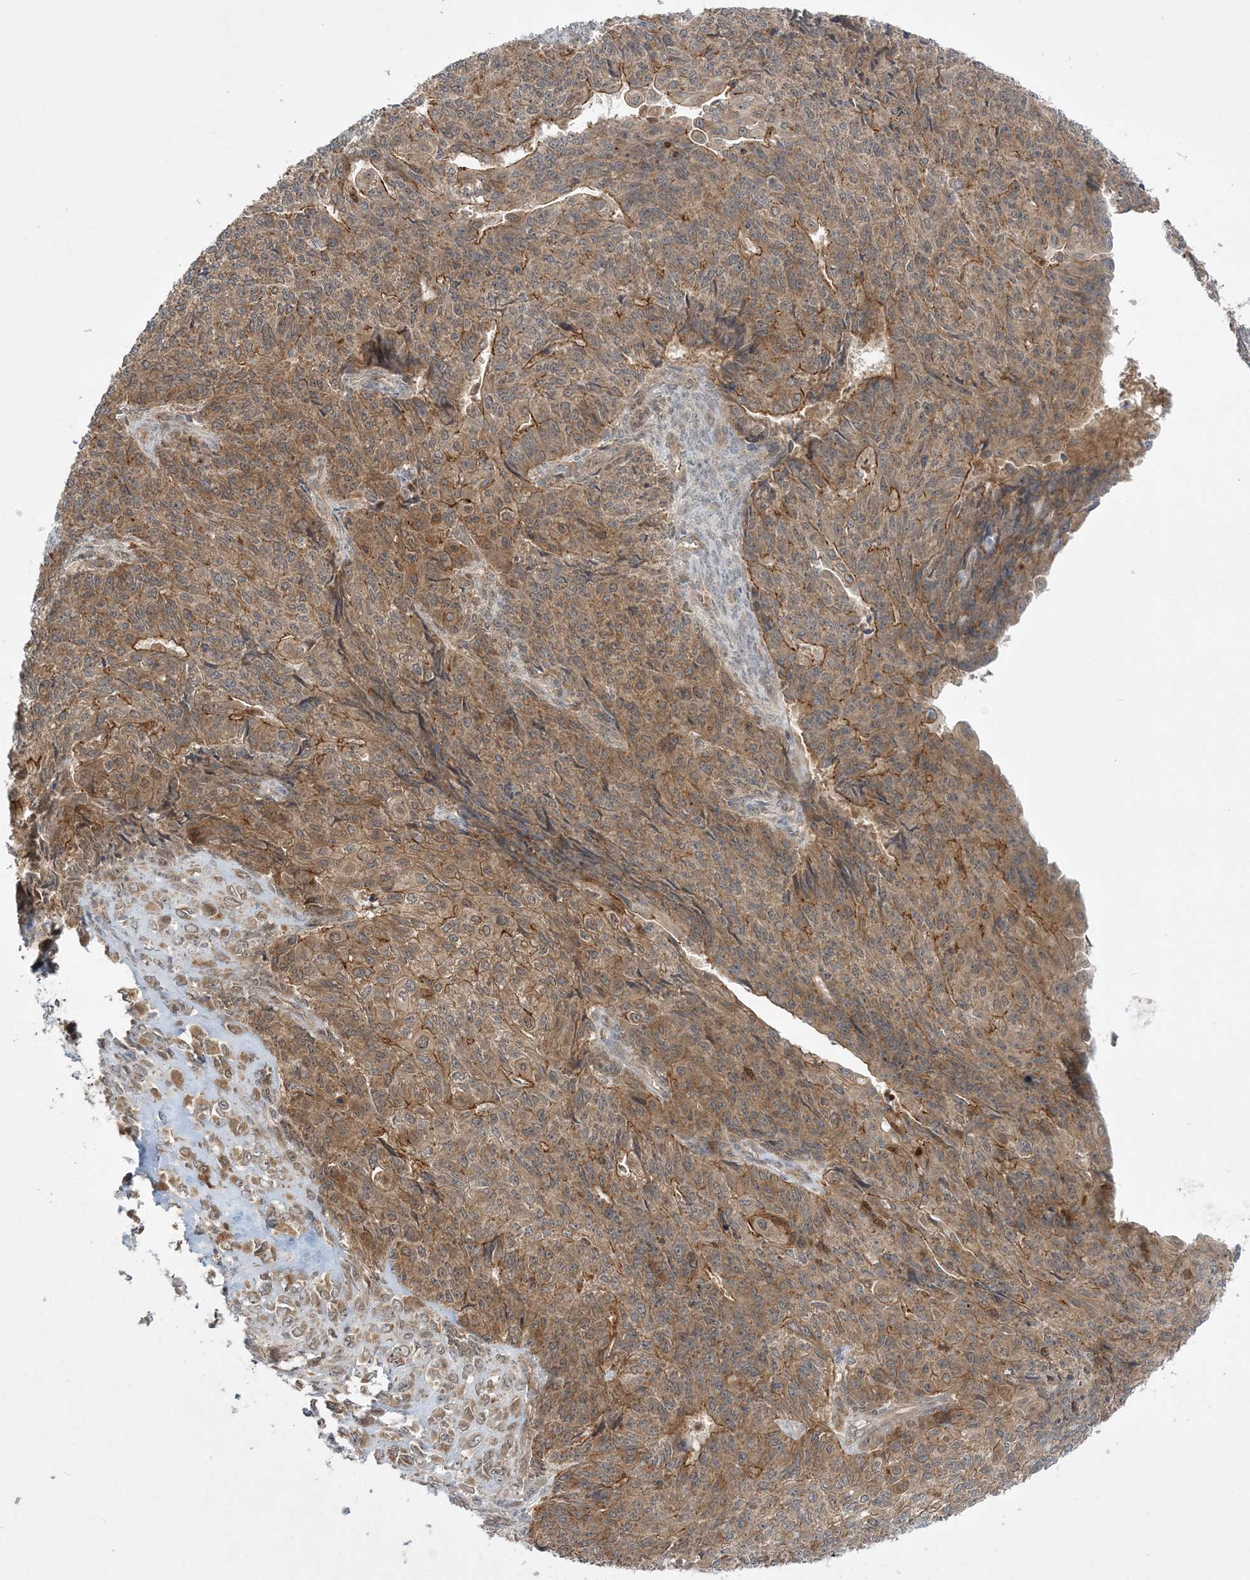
{"staining": {"intensity": "moderate", "quantity": ">75%", "location": "cytoplasmic/membranous"}, "tissue": "endometrial cancer", "cell_type": "Tumor cells", "image_type": "cancer", "snomed": [{"axis": "morphology", "description": "Adenocarcinoma, NOS"}, {"axis": "topography", "description": "Endometrium"}], "caption": "Moderate cytoplasmic/membranous protein positivity is identified in approximately >75% of tumor cells in endometrial cancer (adenocarcinoma).", "gene": "MMADHC", "patient": {"sex": "female", "age": 32}}